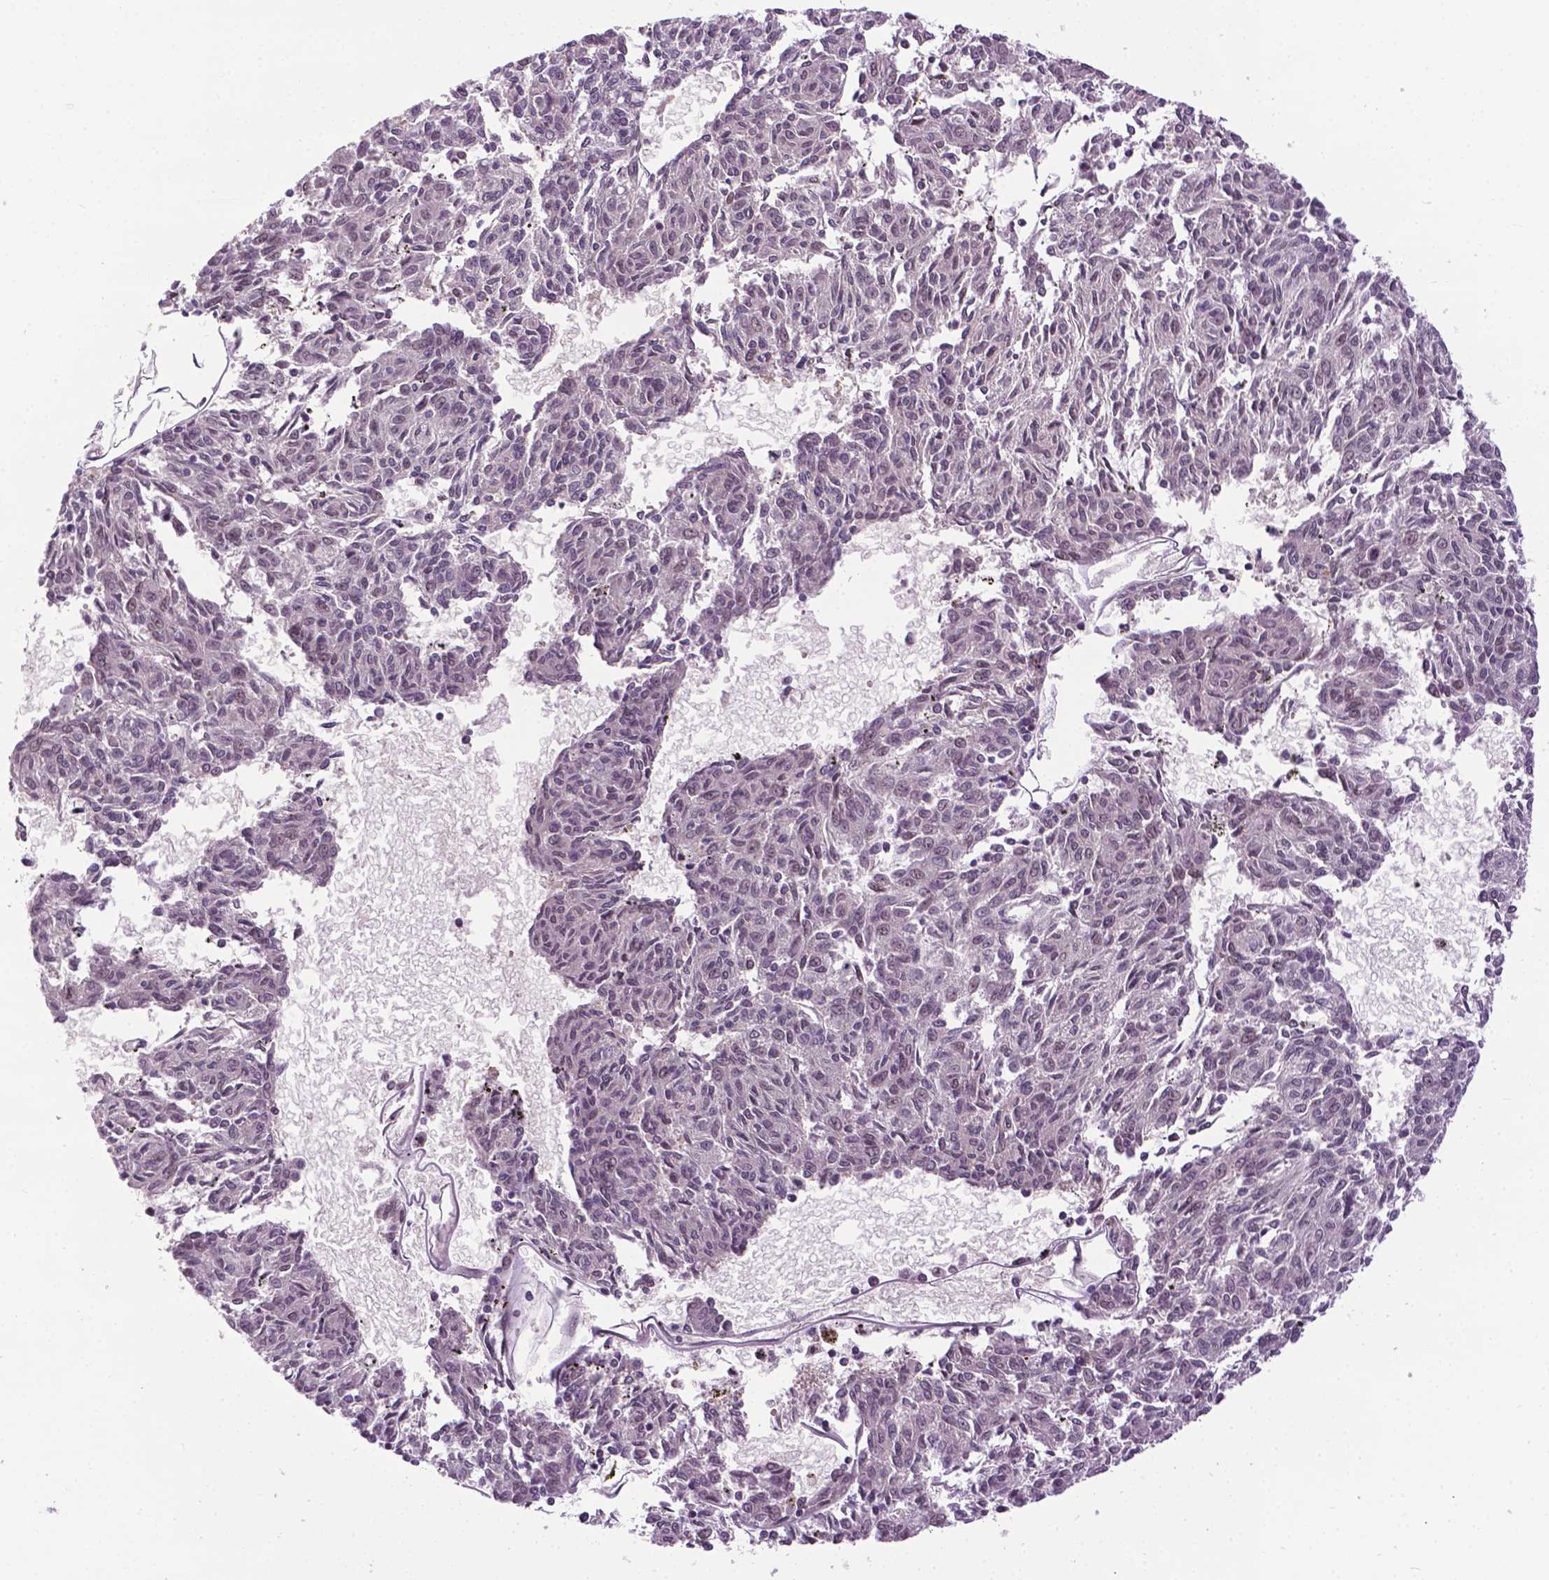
{"staining": {"intensity": "negative", "quantity": "none", "location": "none"}, "tissue": "melanoma", "cell_type": "Tumor cells", "image_type": "cancer", "snomed": [{"axis": "morphology", "description": "Malignant melanoma, NOS"}, {"axis": "topography", "description": "Skin"}], "caption": "Tumor cells are negative for brown protein staining in melanoma.", "gene": "UBQLN4", "patient": {"sex": "female", "age": 72}}